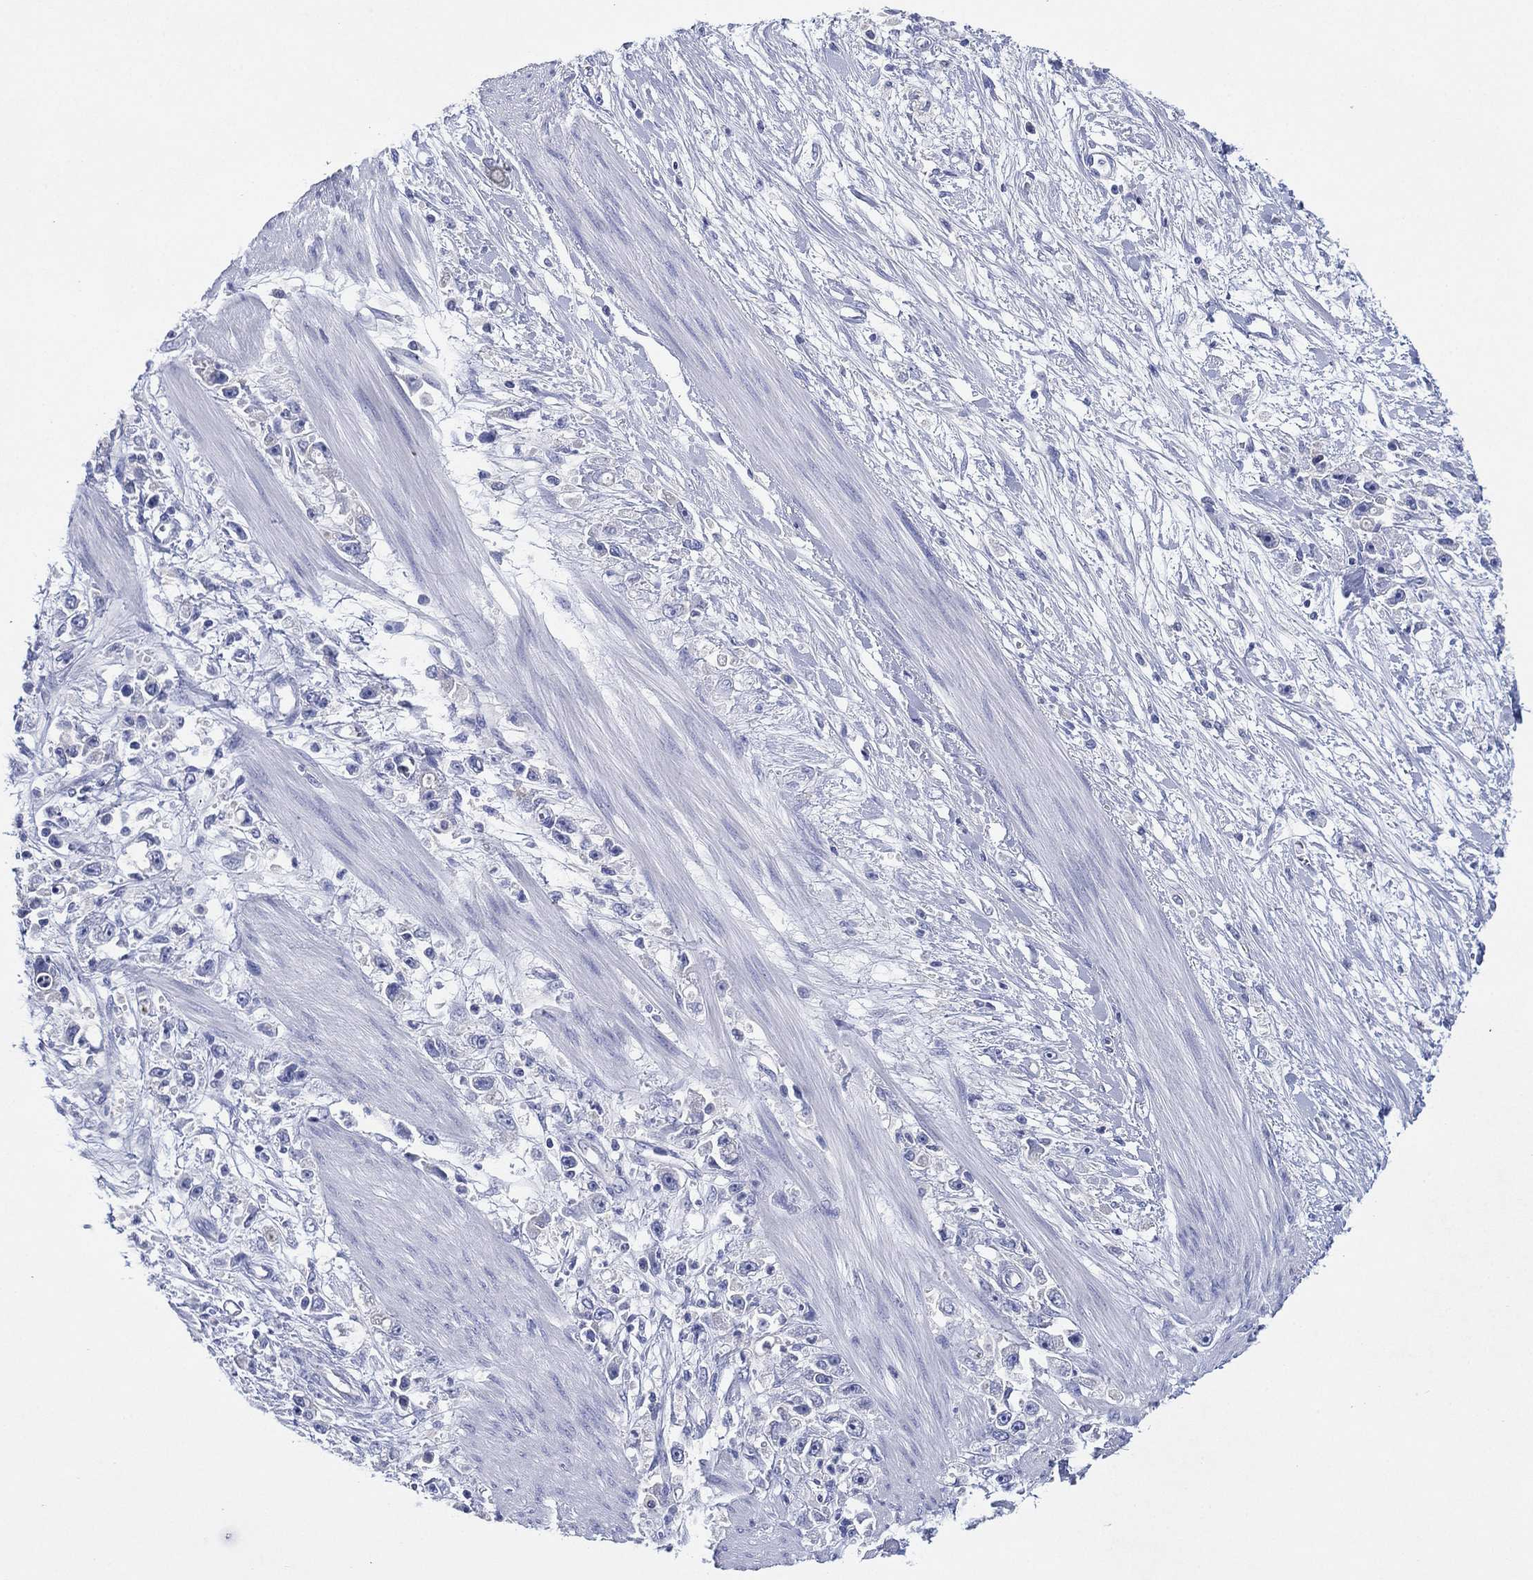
{"staining": {"intensity": "negative", "quantity": "none", "location": "none"}, "tissue": "stomach cancer", "cell_type": "Tumor cells", "image_type": "cancer", "snomed": [{"axis": "morphology", "description": "Adenocarcinoma, NOS"}, {"axis": "topography", "description": "Stomach"}], "caption": "This is a image of immunohistochemistry (IHC) staining of stomach cancer (adenocarcinoma), which shows no staining in tumor cells.", "gene": "CHRNA3", "patient": {"sex": "female", "age": 59}}